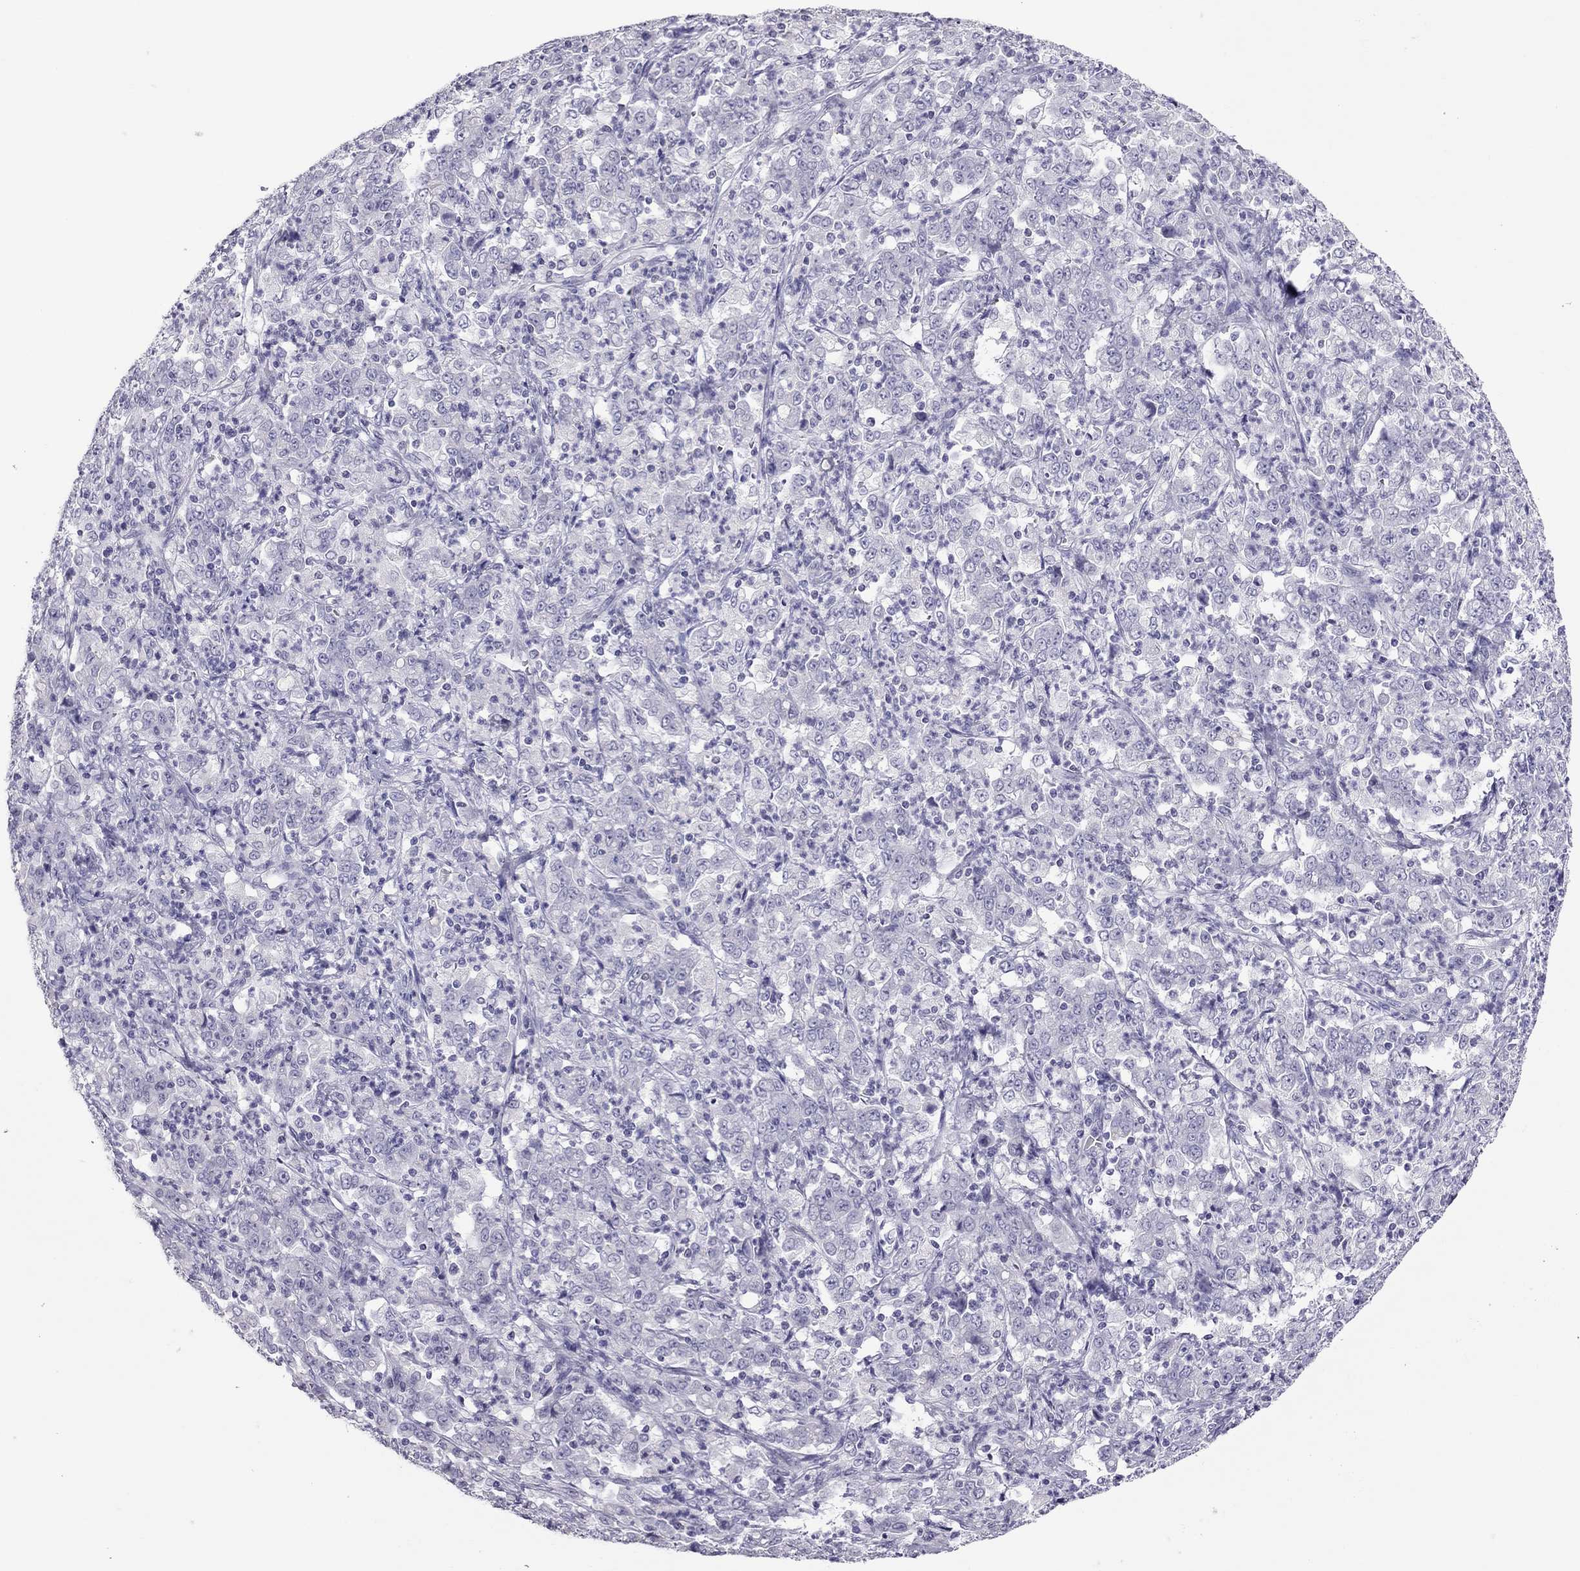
{"staining": {"intensity": "negative", "quantity": "none", "location": "none"}, "tissue": "stomach cancer", "cell_type": "Tumor cells", "image_type": "cancer", "snomed": [{"axis": "morphology", "description": "Adenocarcinoma, NOS"}, {"axis": "topography", "description": "Stomach, lower"}], "caption": "This is an immunohistochemistry micrograph of adenocarcinoma (stomach). There is no expression in tumor cells.", "gene": "TEX14", "patient": {"sex": "female", "age": 71}}